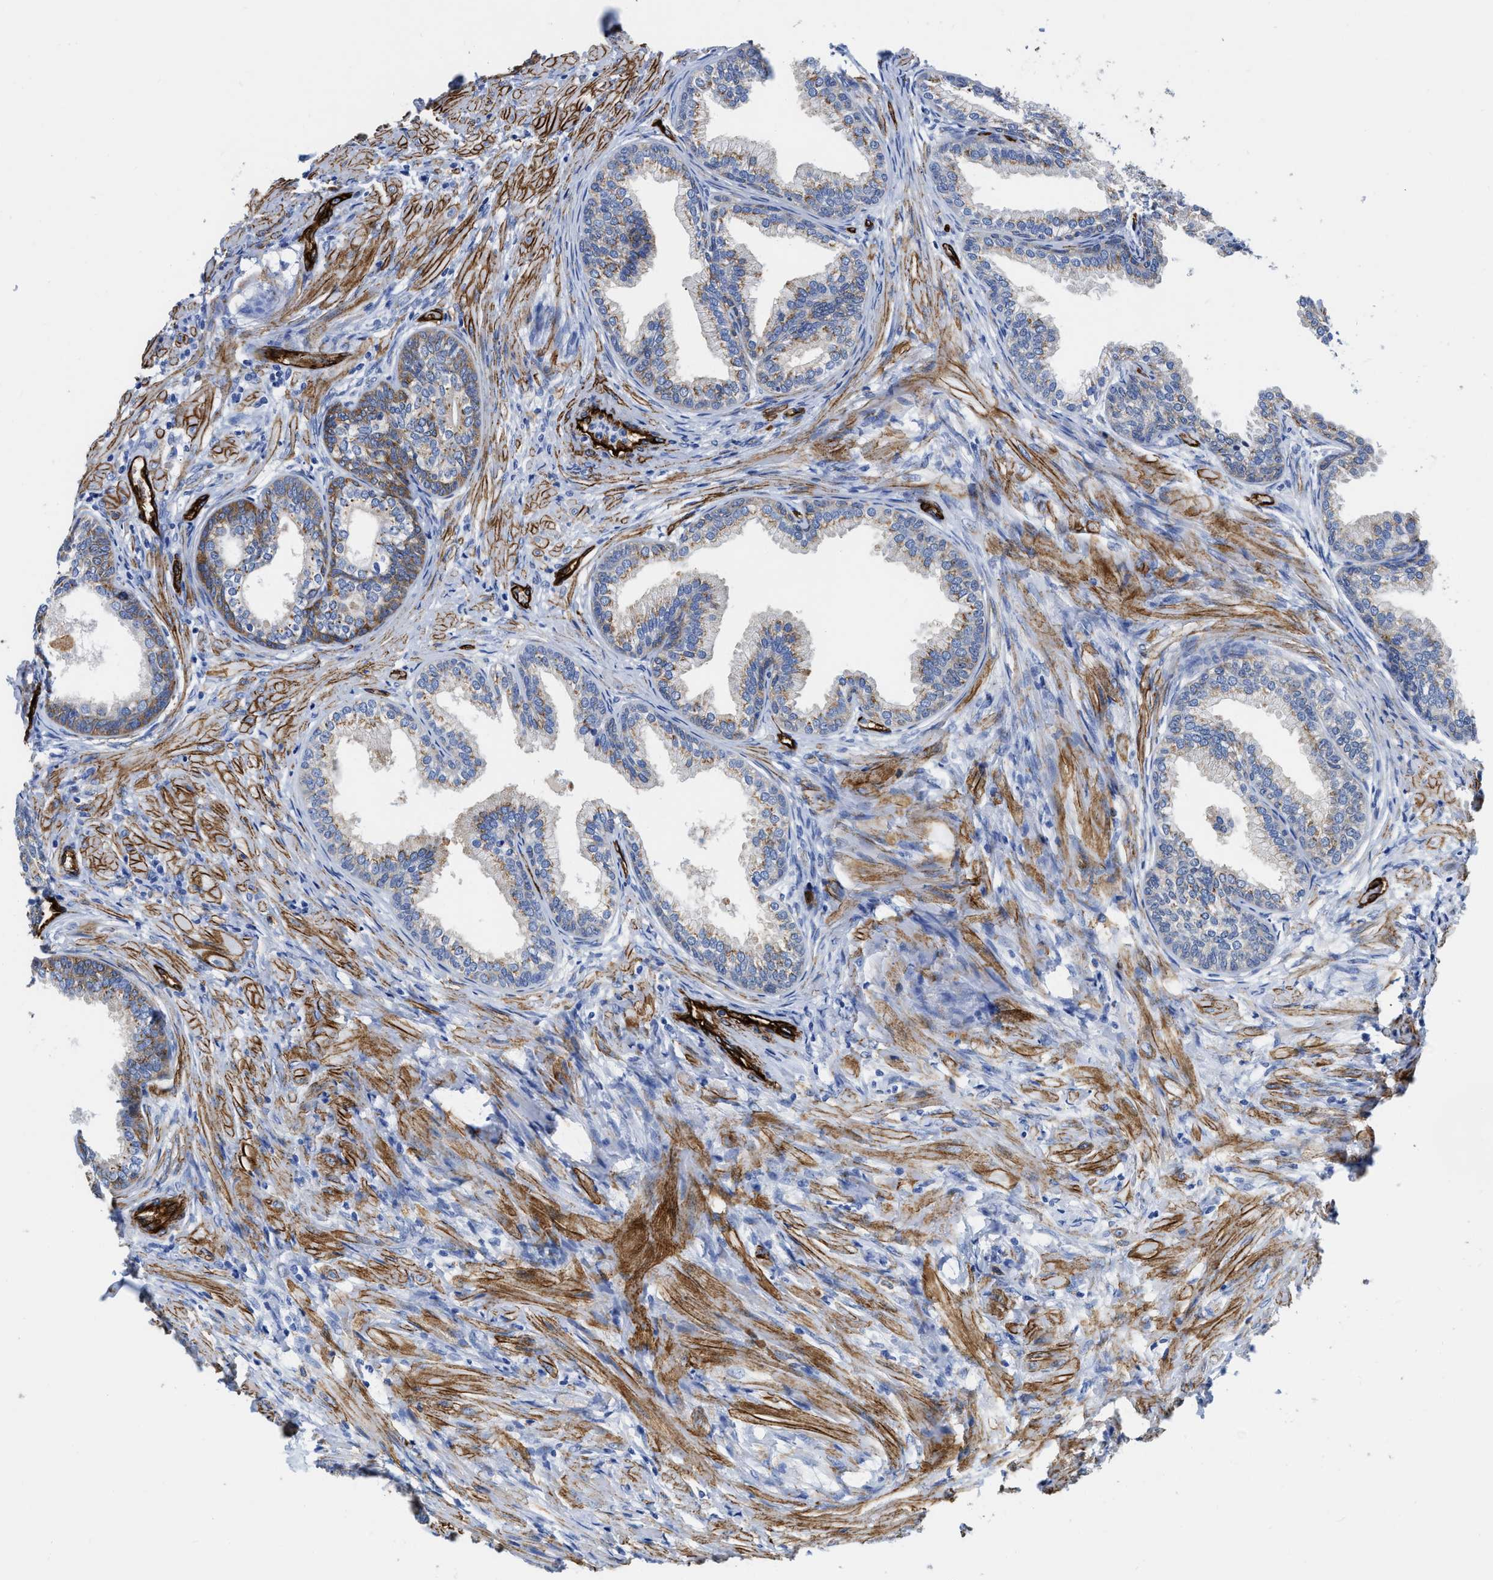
{"staining": {"intensity": "moderate", "quantity": "25%-75%", "location": "cytoplasmic/membranous"}, "tissue": "prostate", "cell_type": "Glandular cells", "image_type": "normal", "snomed": [{"axis": "morphology", "description": "Normal tissue, NOS"}, {"axis": "topography", "description": "Prostate"}], "caption": "A high-resolution micrograph shows IHC staining of normal prostate, which reveals moderate cytoplasmic/membranous staining in approximately 25%-75% of glandular cells.", "gene": "TVP23B", "patient": {"sex": "male", "age": 76}}